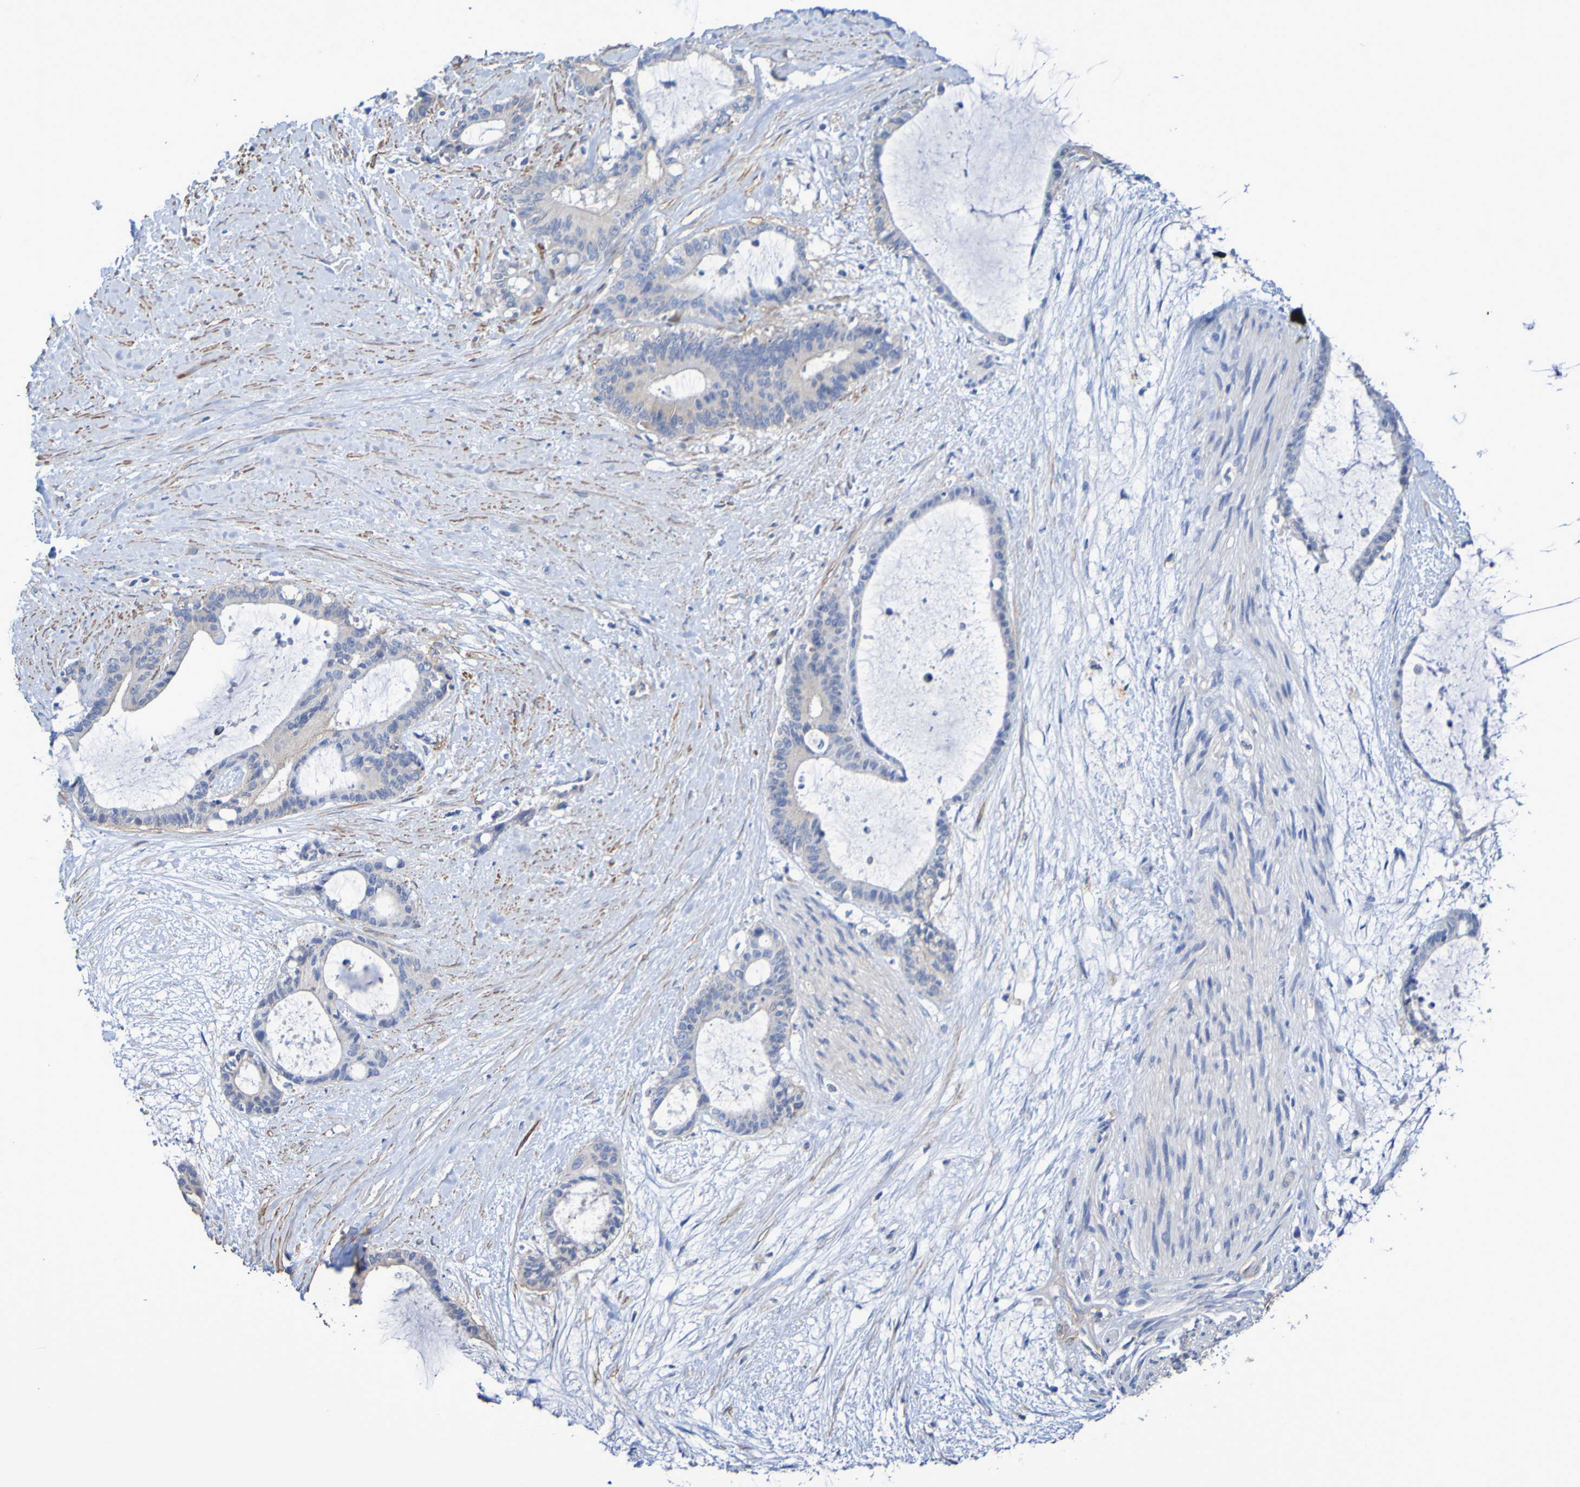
{"staining": {"intensity": "weak", "quantity": "25%-75%", "location": "cytoplasmic/membranous"}, "tissue": "liver cancer", "cell_type": "Tumor cells", "image_type": "cancer", "snomed": [{"axis": "morphology", "description": "Cholangiocarcinoma"}, {"axis": "topography", "description": "Liver"}], "caption": "High-magnification brightfield microscopy of liver cholangiocarcinoma stained with DAB (3,3'-diaminobenzidine) (brown) and counterstained with hematoxylin (blue). tumor cells exhibit weak cytoplasmic/membranous expression is appreciated in approximately25%-75% of cells.", "gene": "SRPRB", "patient": {"sex": "female", "age": 73}}